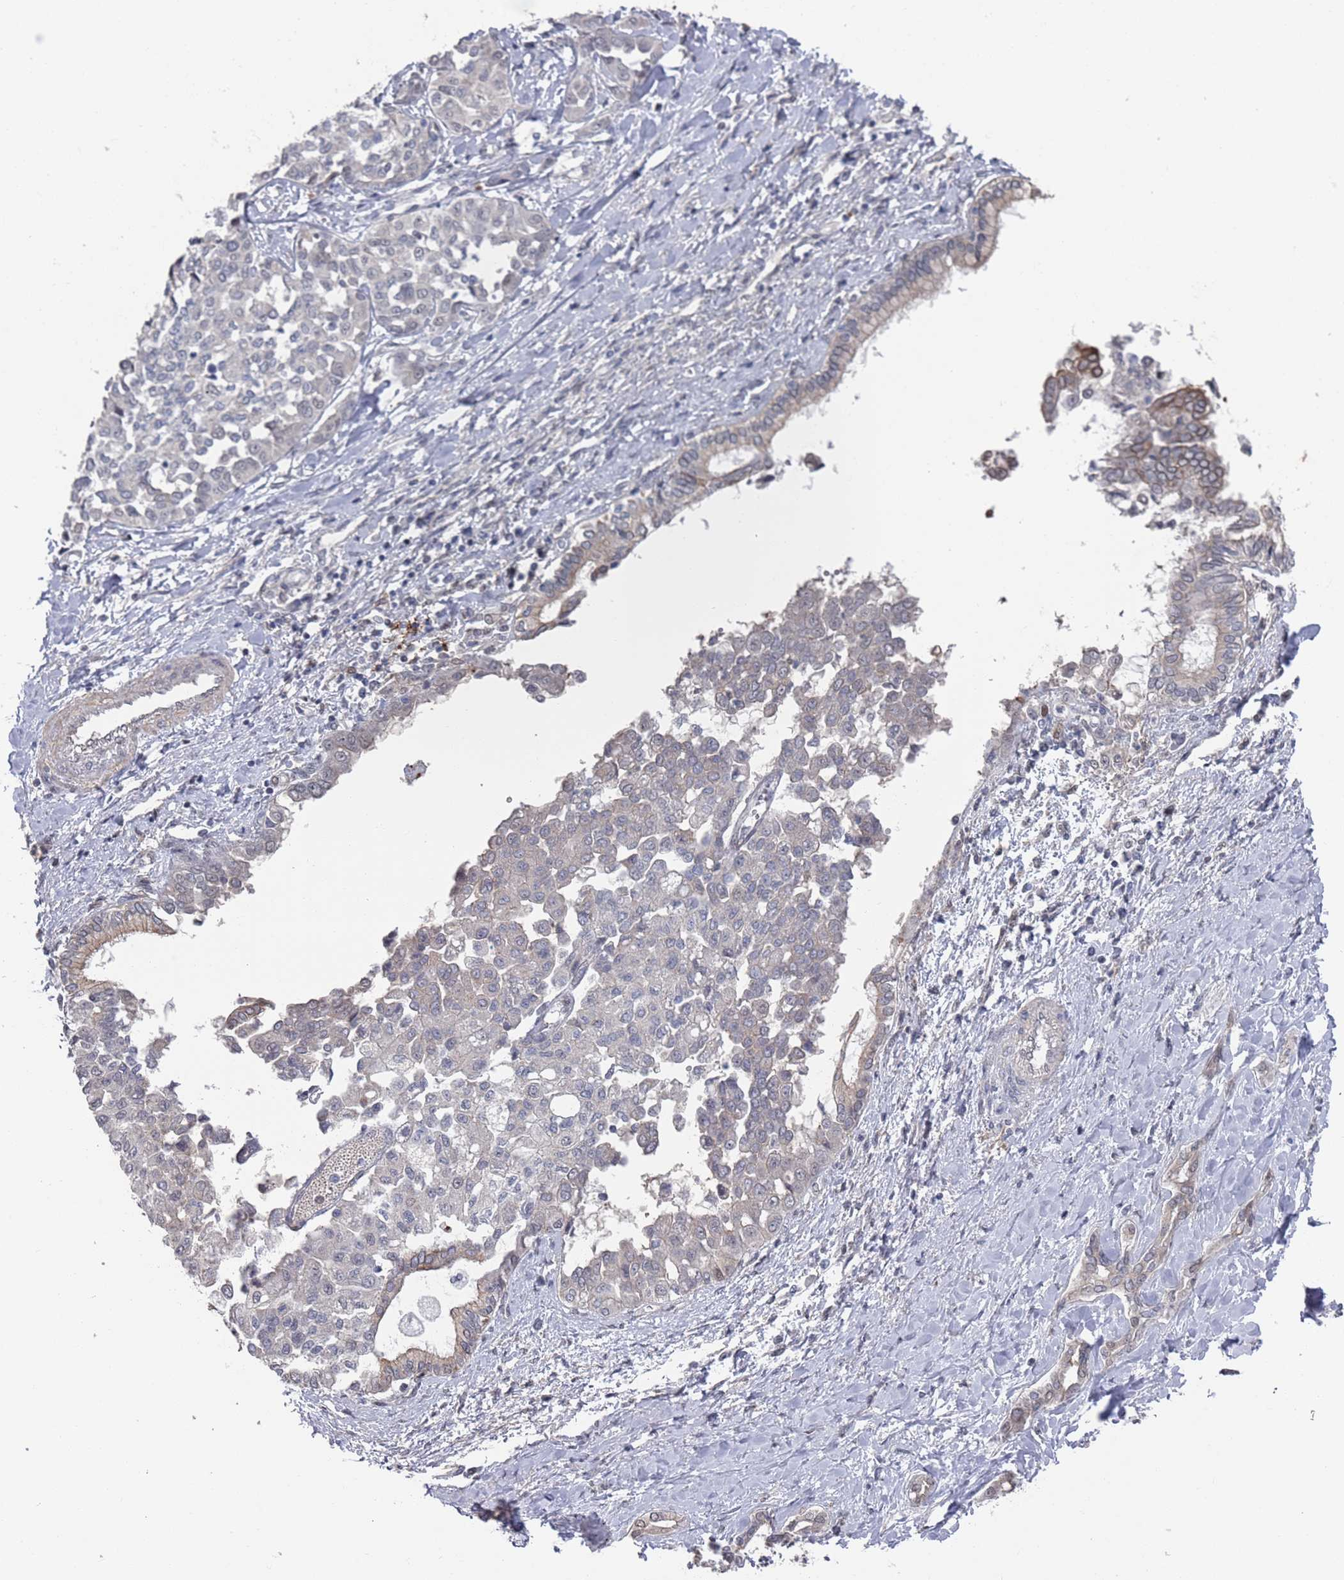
{"staining": {"intensity": "negative", "quantity": "none", "location": "none"}, "tissue": "liver cancer", "cell_type": "Tumor cells", "image_type": "cancer", "snomed": [{"axis": "morphology", "description": "Cholangiocarcinoma"}, {"axis": "topography", "description": "Liver"}], "caption": "Image shows no protein expression in tumor cells of cholangiocarcinoma (liver) tissue.", "gene": "DGKD", "patient": {"sex": "female", "age": 77}}